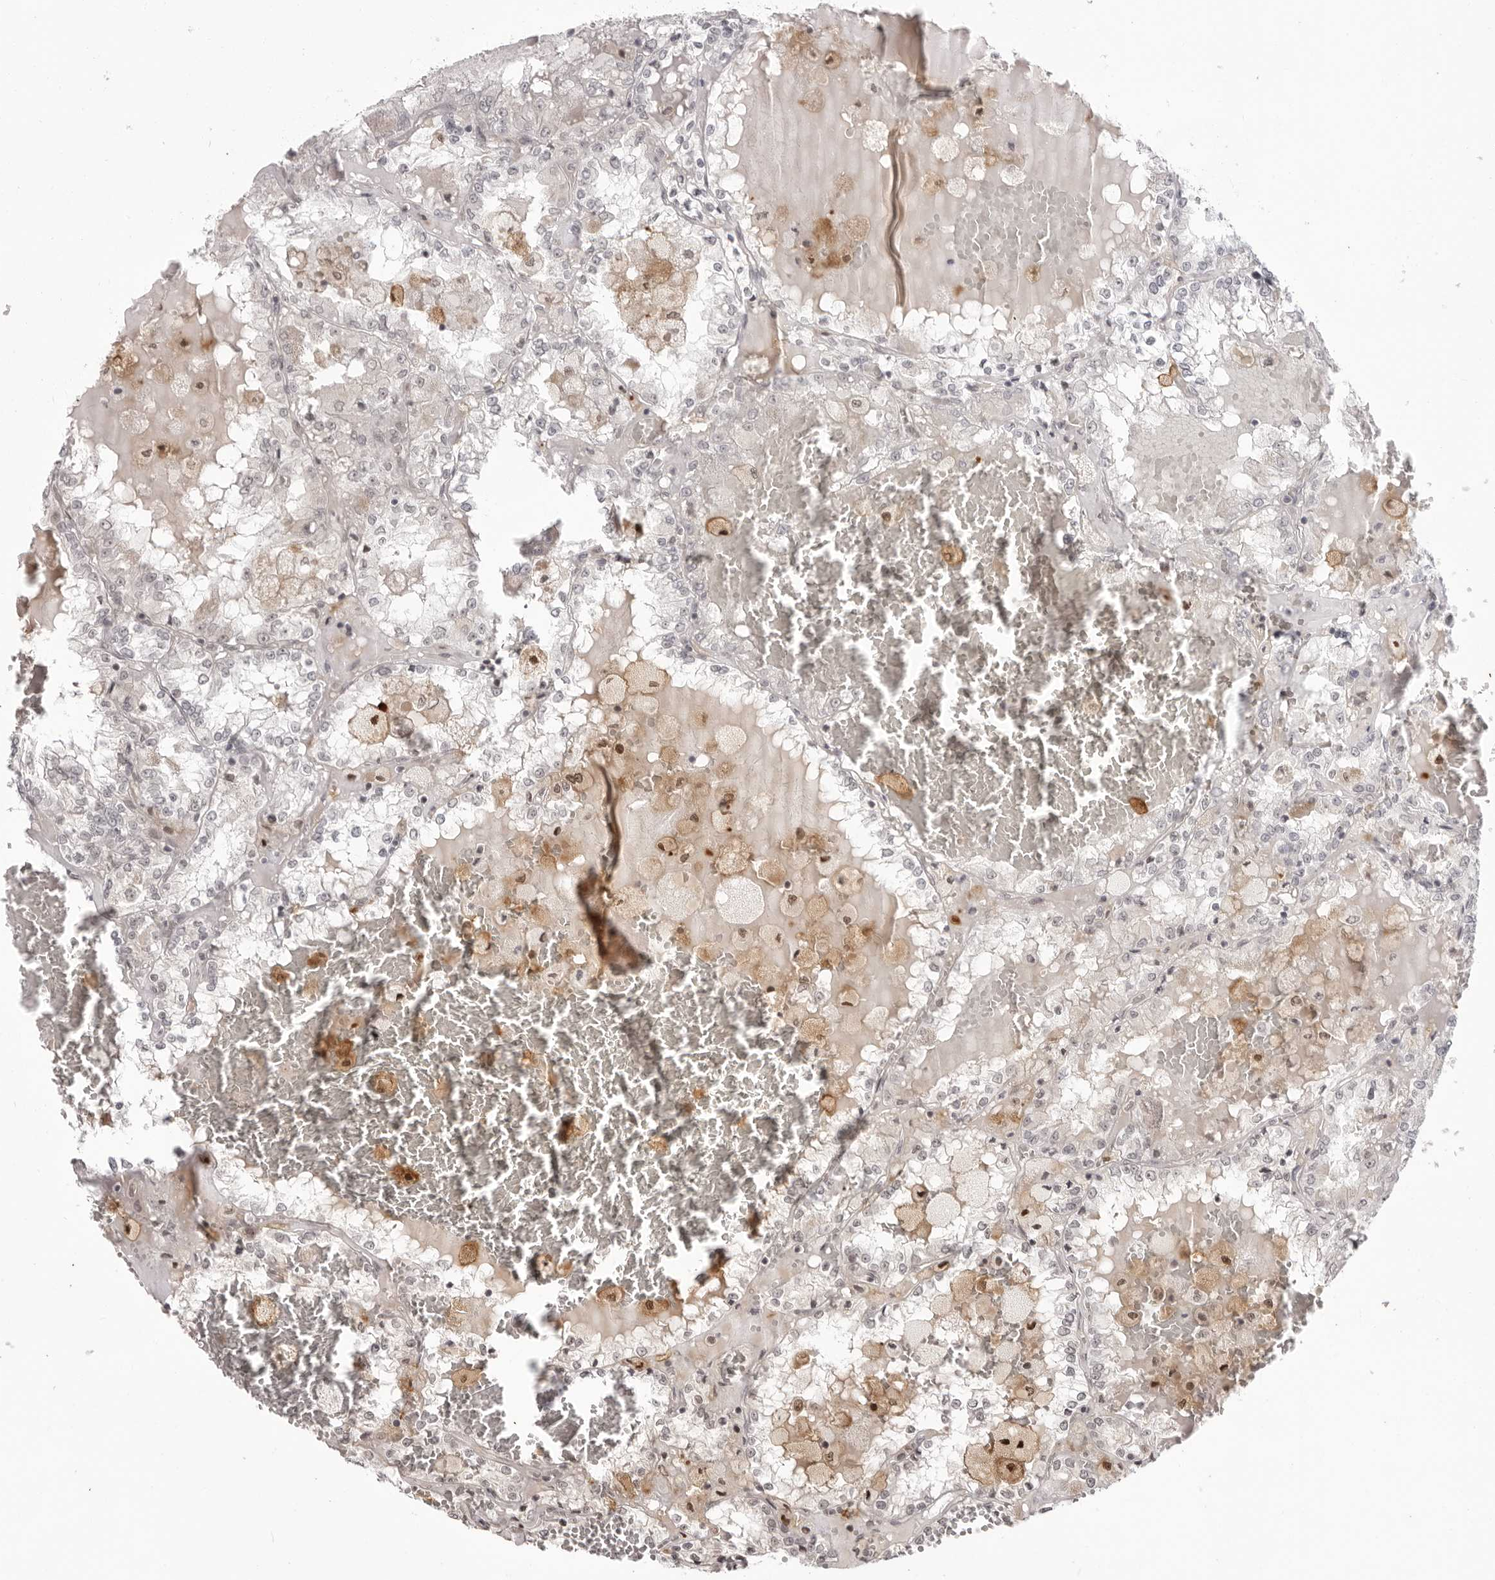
{"staining": {"intensity": "negative", "quantity": "none", "location": "none"}, "tissue": "renal cancer", "cell_type": "Tumor cells", "image_type": "cancer", "snomed": [{"axis": "morphology", "description": "Adenocarcinoma, NOS"}, {"axis": "topography", "description": "Kidney"}], "caption": "Immunohistochemical staining of human renal adenocarcinoma demonstrates no significant expression in tumor cells. (Immunohistochemistry (ihc), brightfield microscopy, high magnification).", "gene": "SRGAP2", "patient": {"sex": "female", "age": 56}}